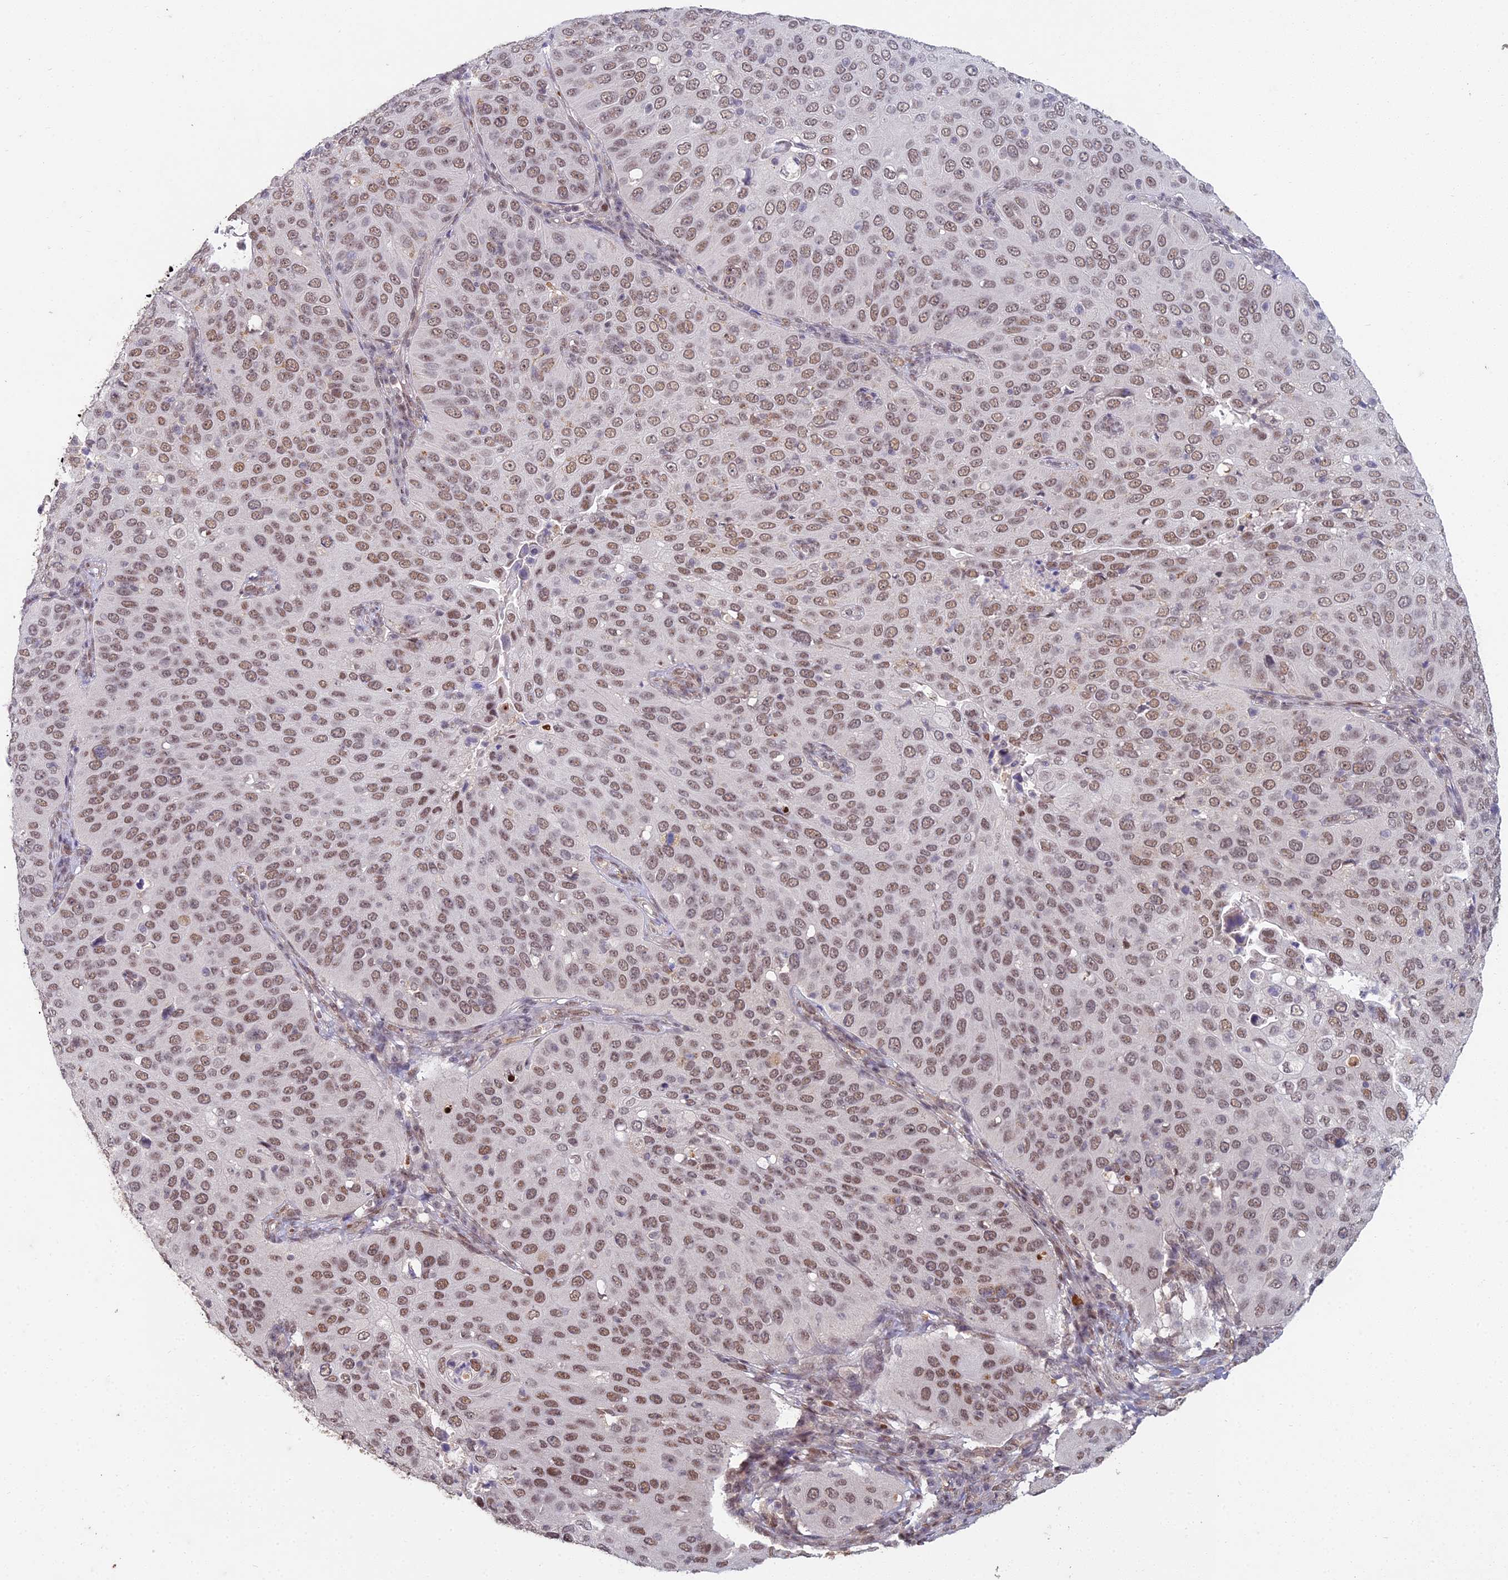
{"staining": {"intensity": "moderate", "quantity": ">75%", "location": "nuclear"}, "tissue": "cervical cancer", "cell_type": "Tumor cells", "image_type": "cancer", "snomed": [{"axis": "morphology", "description": "Squamous cell carcinoma, NOS"}, {"axis": "topography", "description": "Cervix"}], "caption": "Cervical squamous cell carcinoma tissue exhibits moderate nuclear positivity in approximately >75% of tumor cells, visualized by immunohistochemistry.", "gene": "ABHD17A", "patient": {"sex": "female", "age": 36}}